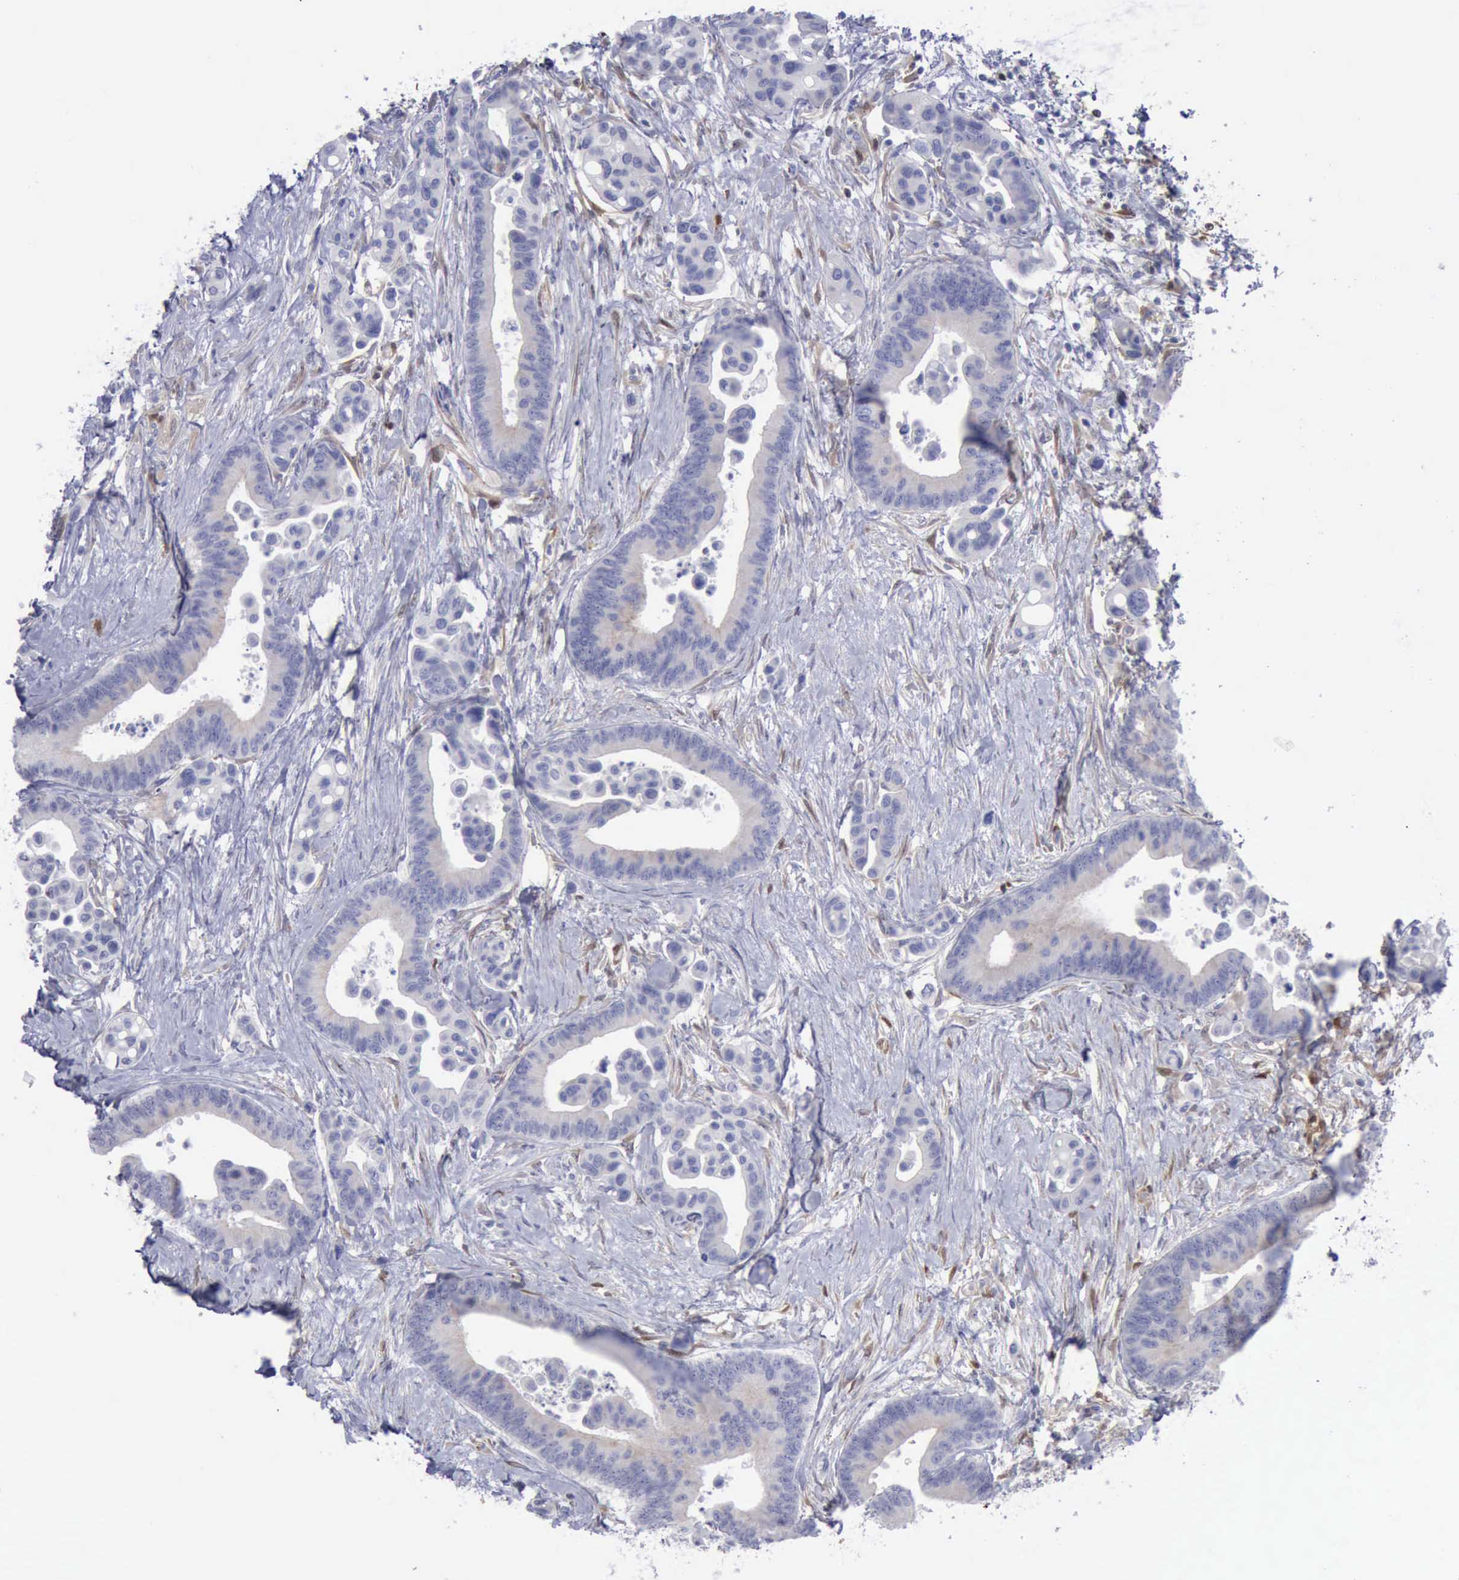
{"staining": {"intensity": "negative", "quantity": "none", "location": "none"}, "tissue": "colorectal cancer", "cell_type": "Tumor cells", "image_type": "cancer", "snomed": [{"axis": "morphology", "description": "Adenocarcinoma, NOS"}, {"axis": "topography", "description": "Colon"}], "caption": "Tumor cells are negative for protein expression in human colorectal adenocarcinoma. (Brightfield microscopy of DAB IHC at high magnification).", "gene": "FHL1", "patient": {"sex": "male", "age": 82}}